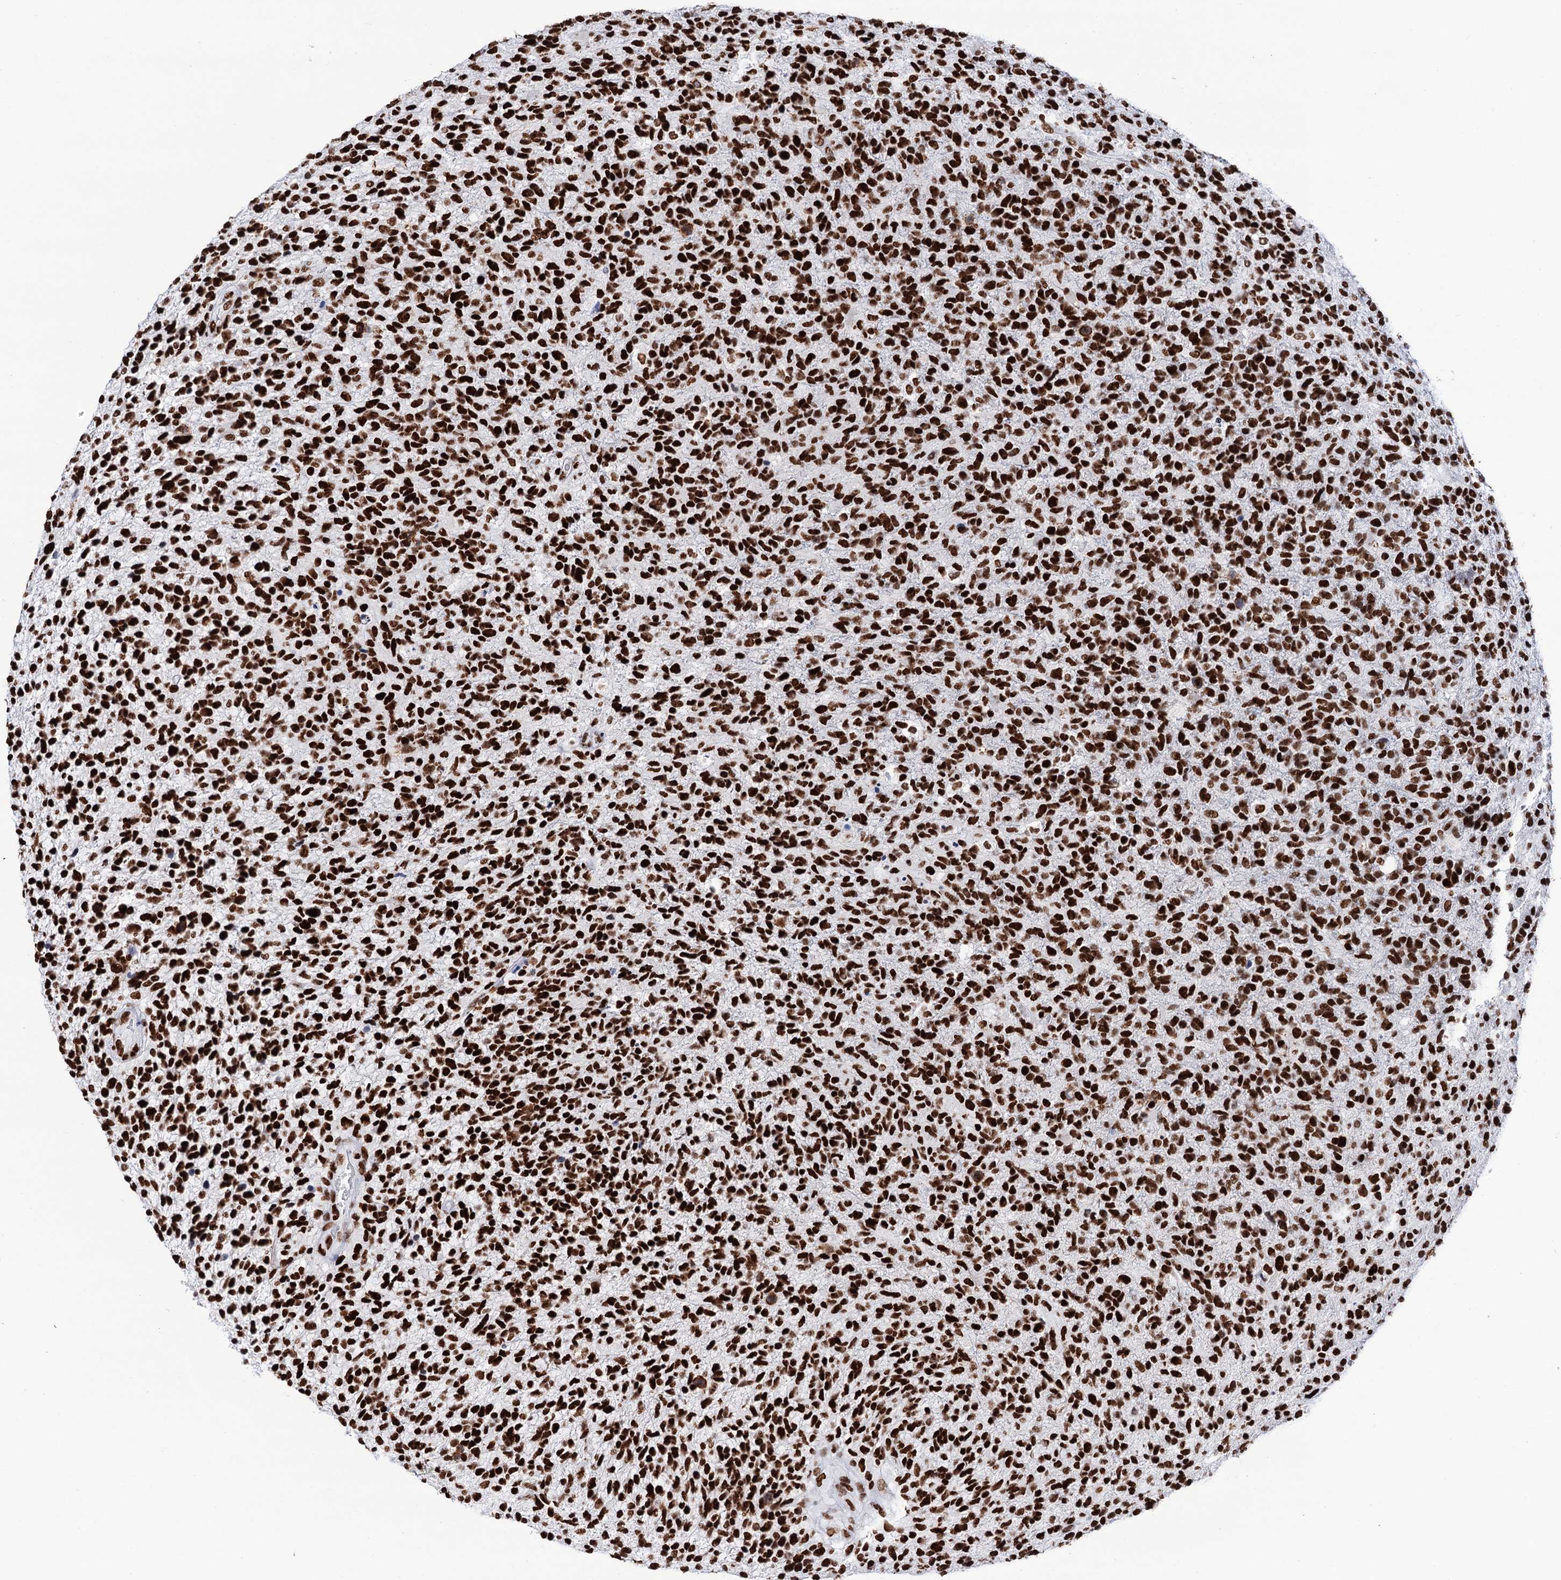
{"staining": {"intensity": "strong", "quantity": ">75%", "location": "nuclear"}, "tissue": "glioma", "cell_type": "Tumor cells", "image_type": "cancer", "snomed": [{"axis": "morphology", "description": "Glioma, malignant, High grade"}, {"axis": "topography", "description": "Brain"}], "caption": "Immunohistochemical staining of malignant high-grade glioma exhibits high levels of strong nuclear positivity in about >75% of tumor cells.", "gene": "MATR3", "patient": {"sex": "male", "age": 72}}